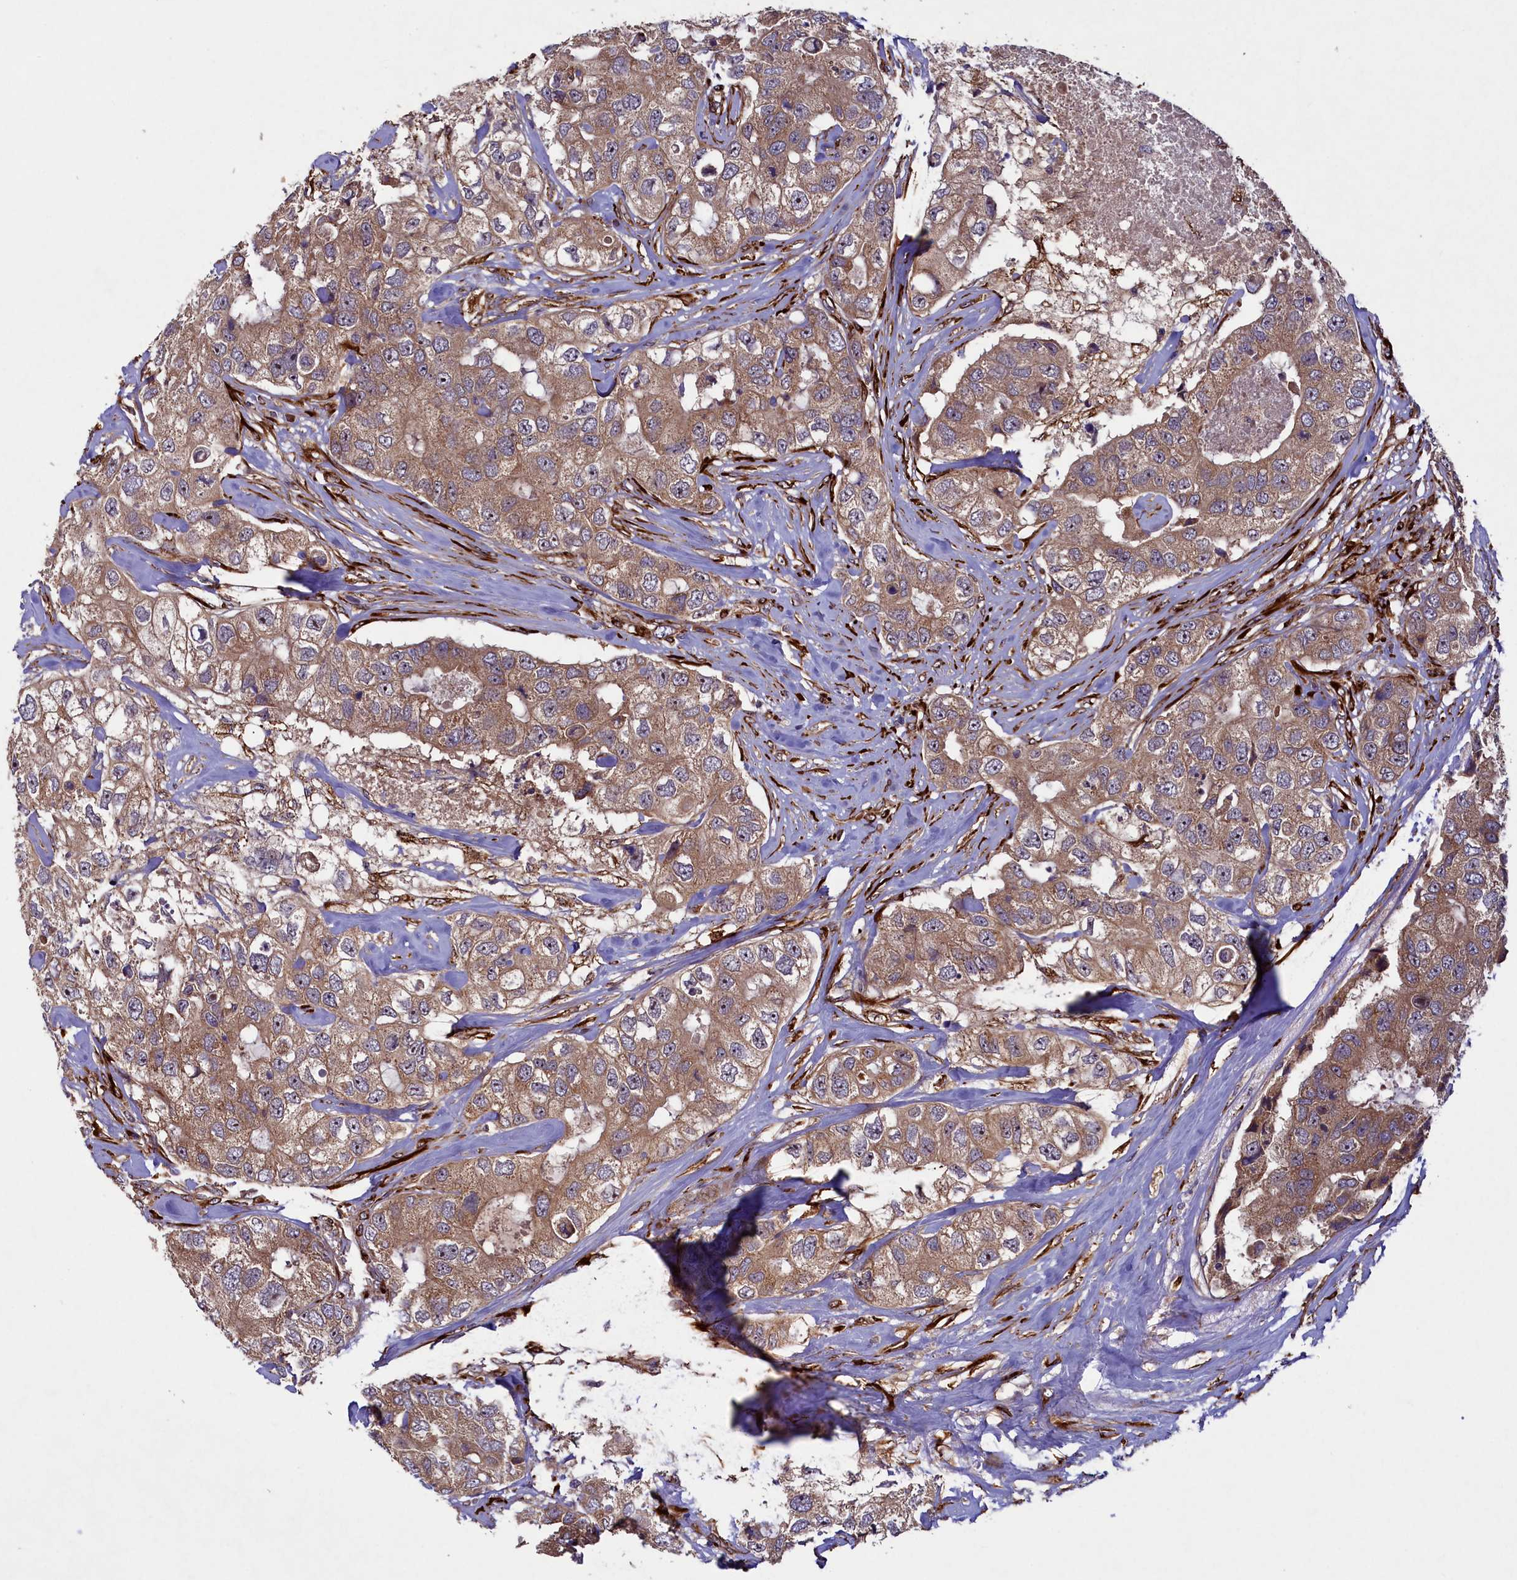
{"staining": {"intensity": "moderate", "quantity": ">75%", "location": "cytoplasmic/membranous"}, "tissue": "breast cancer", "cell_type": "Tumor cells", "image_type": "cancer", "snomed": [{"axis": "morphology", "description": "Duct carcinoma"}, {"axis": "topography", "description": "Breast"}], "caption": "Immunohistochemical staining of human breast cancer (invasive ductal carcinoma) displays moderate cytoplasmic/membranous protein positivity in approximately >75% of tumor cells.", "gene": "ARRDC4", "patient": {"sex": "female", "age": 62}}